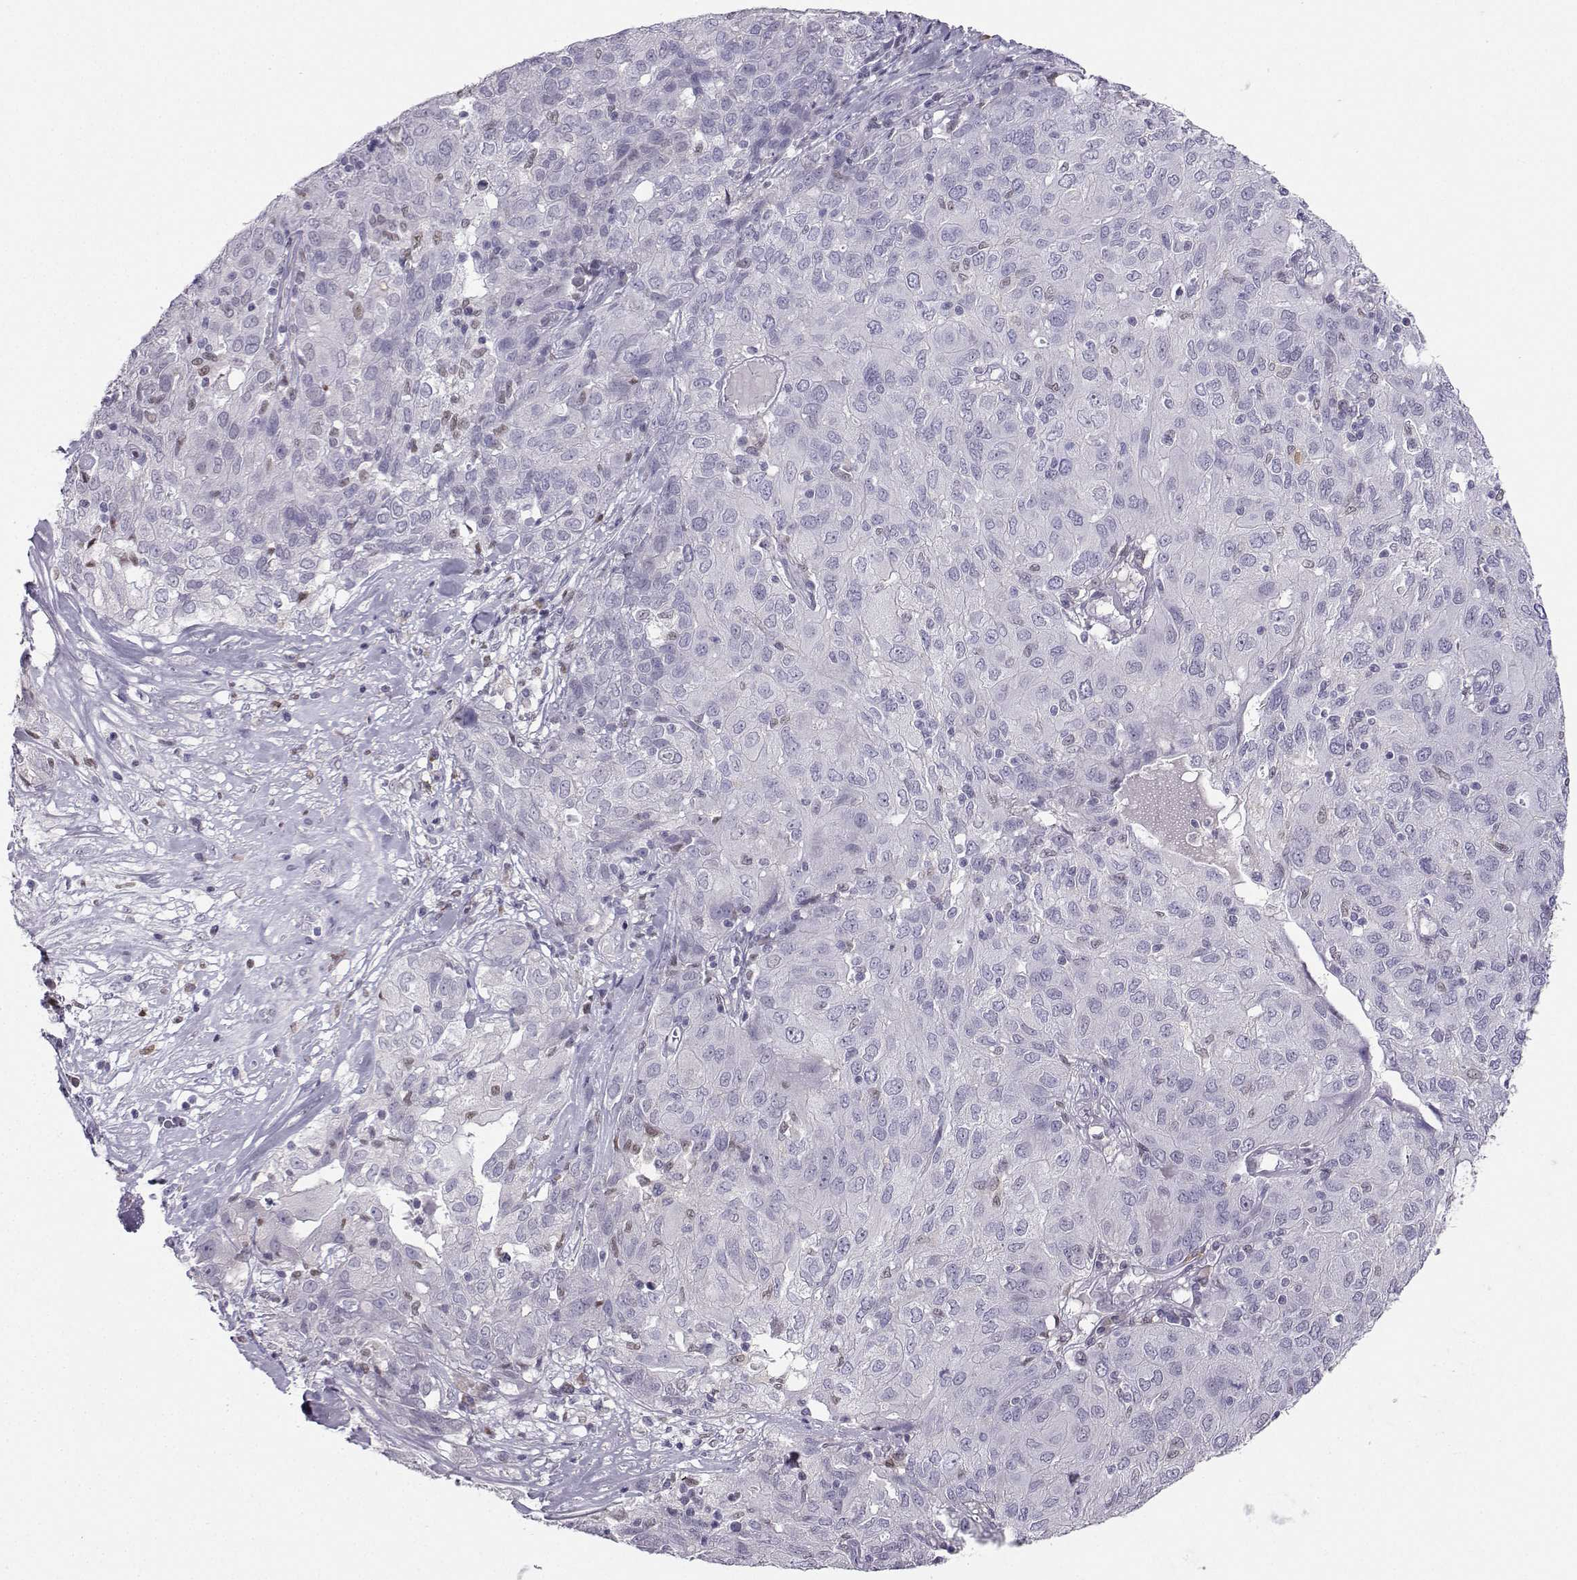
{"staining": {"intensity": "negative", "quantity": "none", "location": "none"}, "tissue": "ovarian cancer", "cell_type": "Tumor cells", "image_type": "cancer", "snomed": [{"axis": "morphology", "description": "Carcinoma, endometroid"}, {"axis": "topography", "description": "Ovary"}], "caption": "The histopathology image shows no staining of tumor cells in ovarian endometroid carcinoma.", "gene": "DCLK3", "patient": {"sex": "female", "age": 50}}